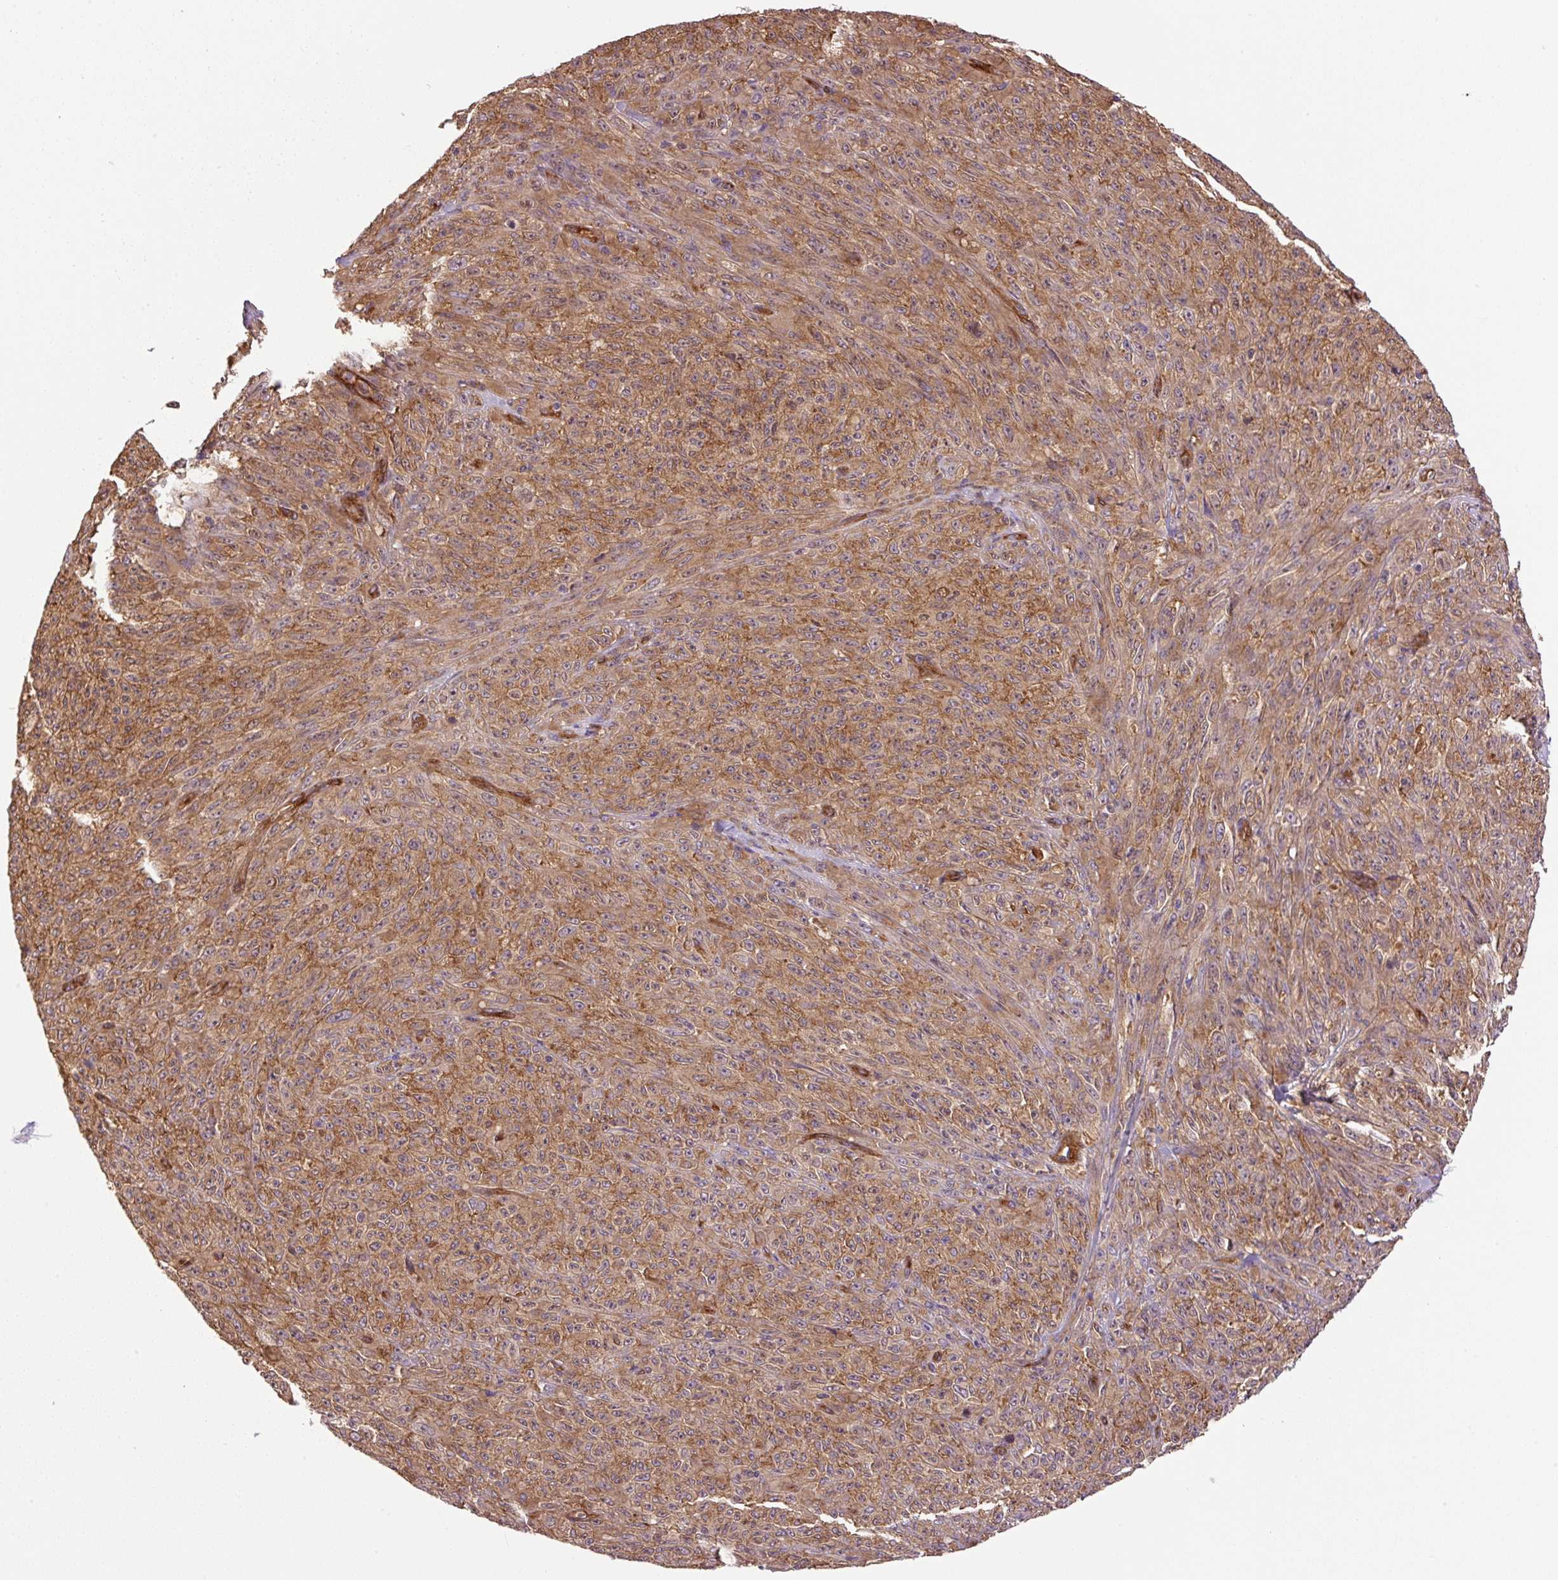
{"staining": {"intensity": "moderate", "quantity": ">75%", "location": "cytoplasmic/membranous"}, "tissue": "melanoma", "cell_type": "Tumor cells", "image_type": "cancer", "snomed": [{"axis": "morphology", "description": "Malignant melanoma, NOS"}, {"axis": "topography", "description": "Skin"}], "caption": "DAB immunohistochemical staining of melanoma demonstrates moderate cytoplasmic/membranous protein staining in approximately >75% of tumor cells.", "gene": "SEPTIN10", "patient": {"sex": "female", "age": 82}}